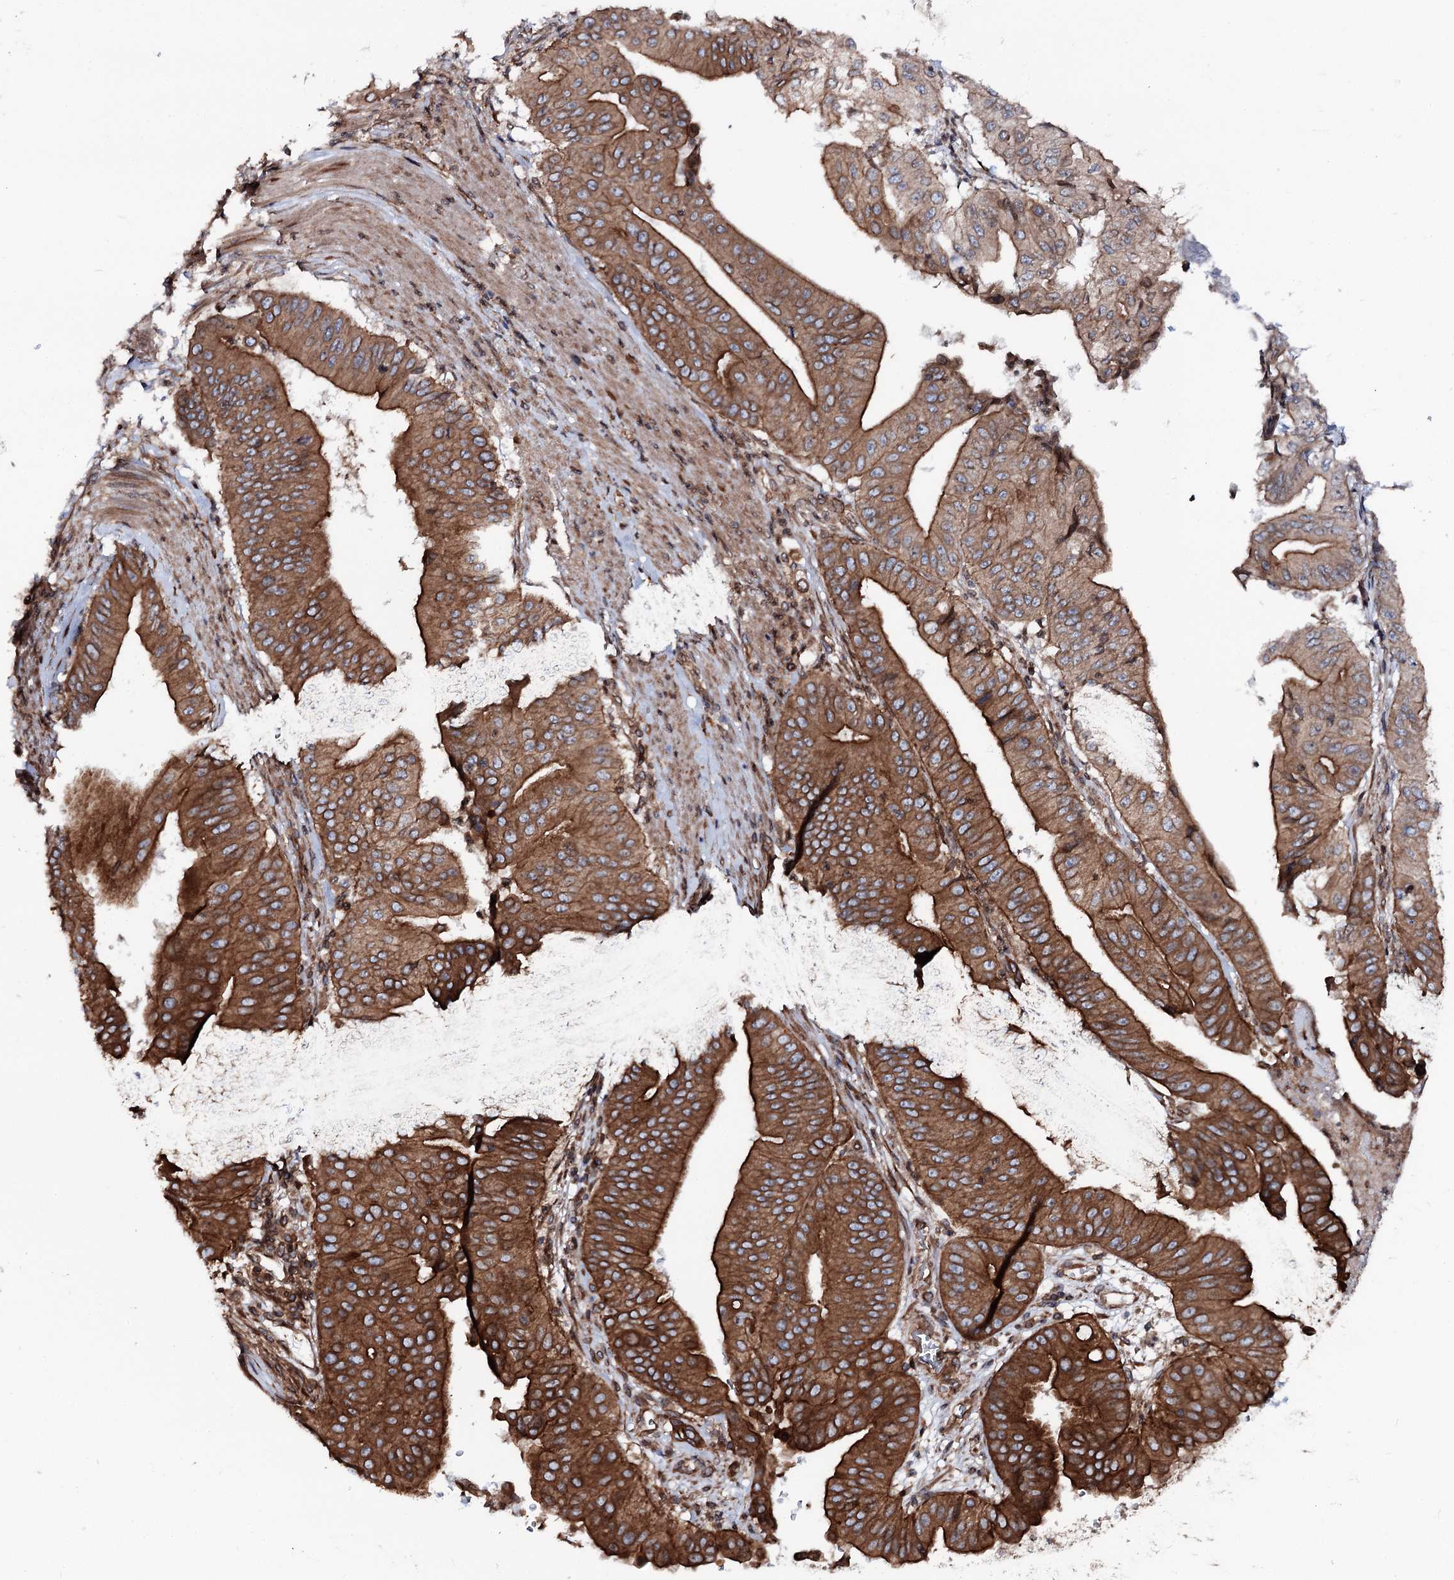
{"staining": {"intensity": "strong", "quantity": ">75%", "location": "cytoplasmic/membranous,nuclear"}, "tissue": "pancreatic cancer", "cell_type": "Tumor cells", "image_type": "cancer", "snomed": [{"axis": "morphology", "description": "Adenocarcinoma, NOS"}, {"axis": "topography", "description": "Pancreas"}], "caption": "The histopathology image shows immunohistochemical staining of adenocarcinoma (pancreatic). There is strong cytoplasmic/membranous and nuclear expression is identified in about >75% of tumor cells. Immunohistochemistry stains the protein of interest in brown and the nuclei are stained blue.", "gene": "FGFR1OP2", "patient": {"sex": "female", "age": 77}}